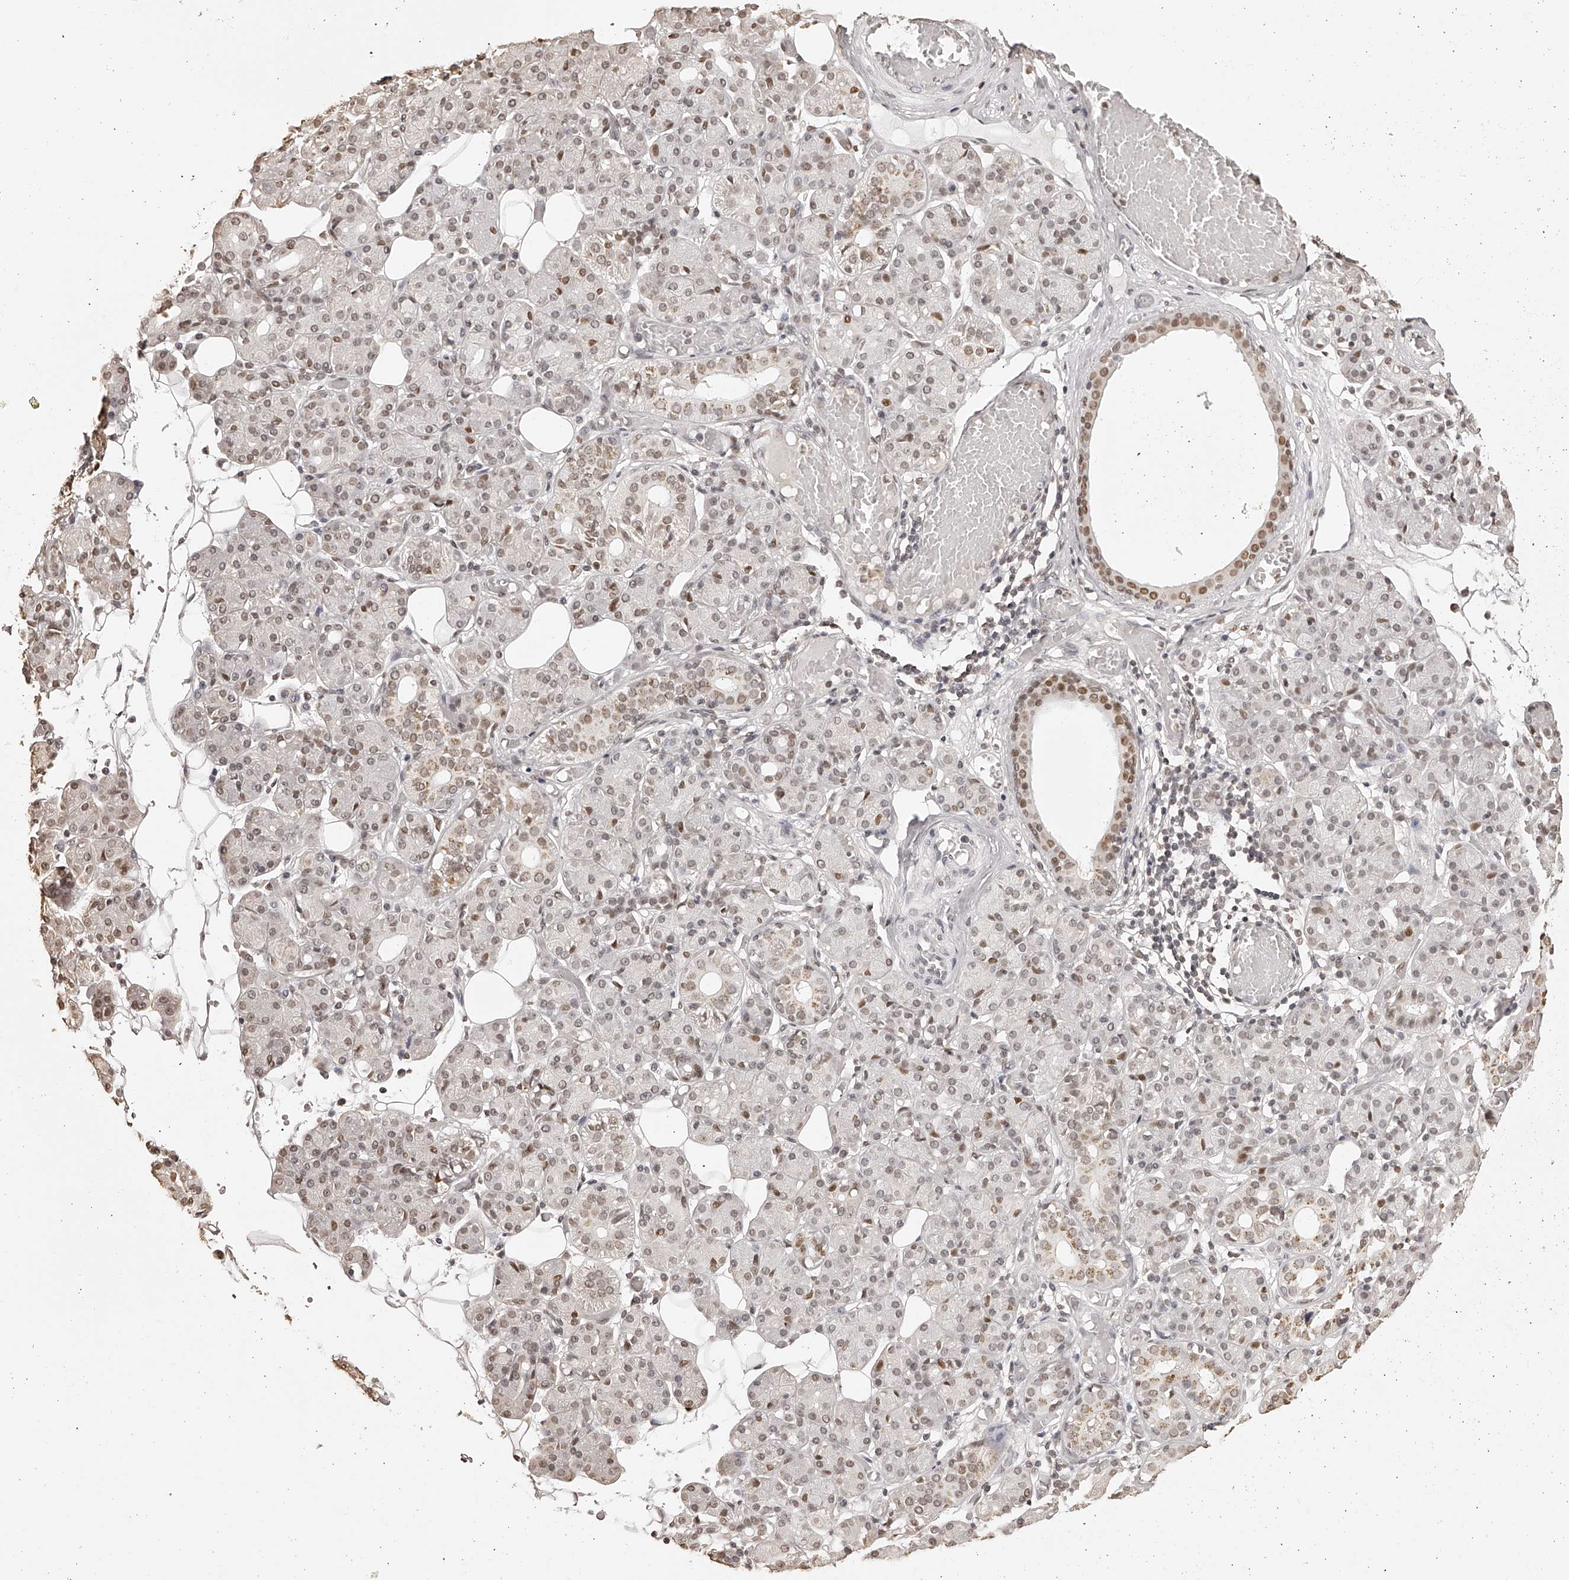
{"staining": {"intensity": "moderate", "quantity": "25%-75%", "location": "nuclear"}, "tissue": "salivary gland", "cell_type": "Glandular cells", "image_type": "normal", "snomed": [{"axis": "morphology", "description": "Normal tissue, NOS"}, {"axis": "topography", "description": "Salivary gland"}], "caption": "Immunohistochemical staining of benign salivary gland shows moderate nuclear protein staining in about 25%-75% of glandular cells.", "gene": "ZNF503", "patient": {"sex": "male", "age": 63}}